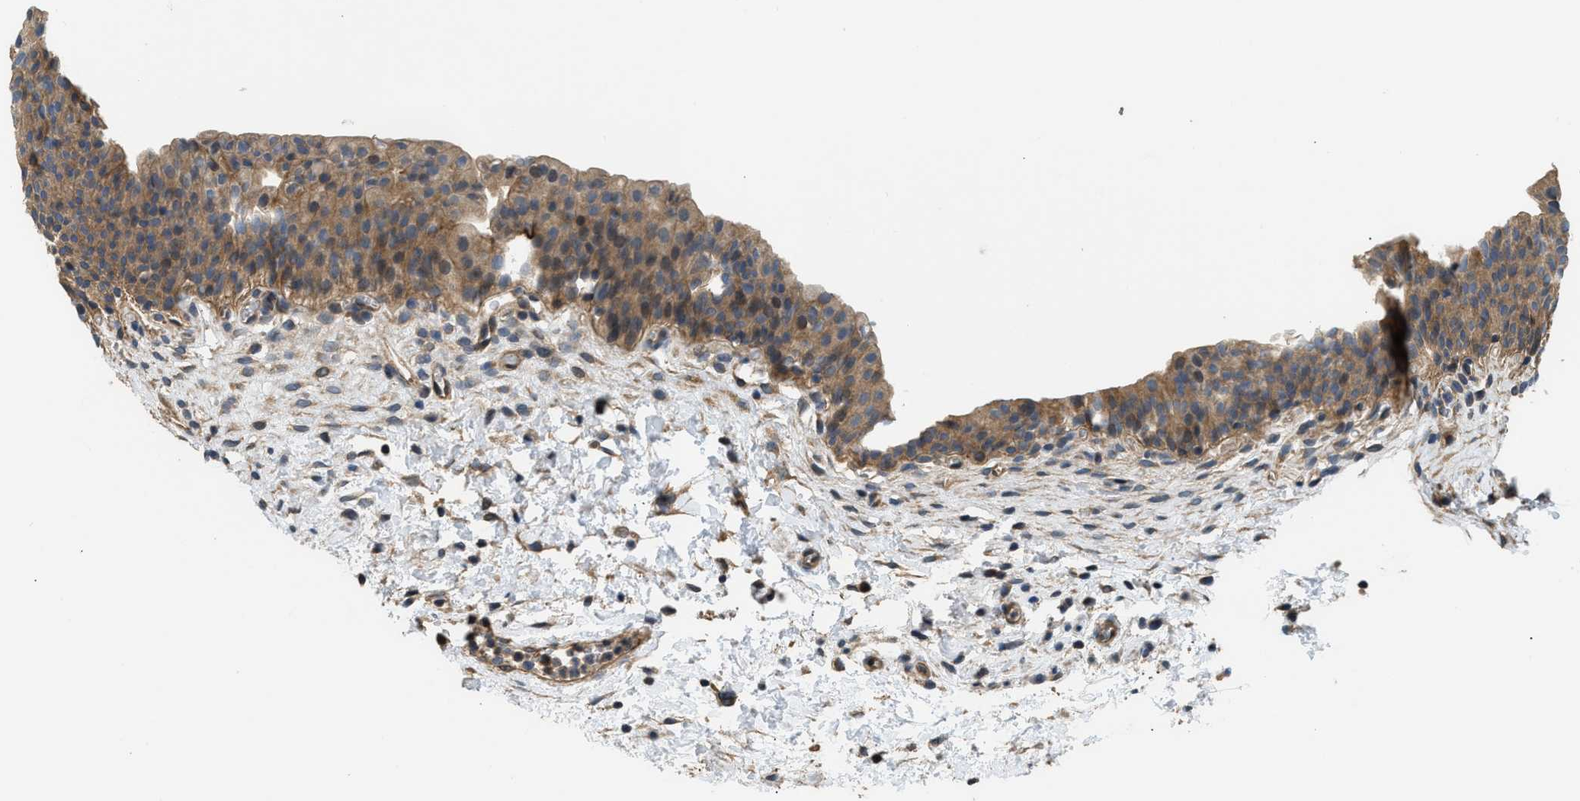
{"staining": {"intensity": "moderate", "quantity": ">75%", "location": "cytoplasmic/membranous"}, "tissue": "urinary bladder", "cell_type": "Urothelial cells", "image_type": "normal", "snomed": [{"axis": "morphology", "description": "Normal tissue, NOS"}, {"axis": "topography", "description": "Urinary bladder"}], "caption": "Immunohistochemistry of normal human urinary bladder displays medium levels of moderate cytoplasmic/membranous positivity in about >75% of urothelial cells.", "gene": "IL3RA", "patient": {"sex": "male", "age": 37}}